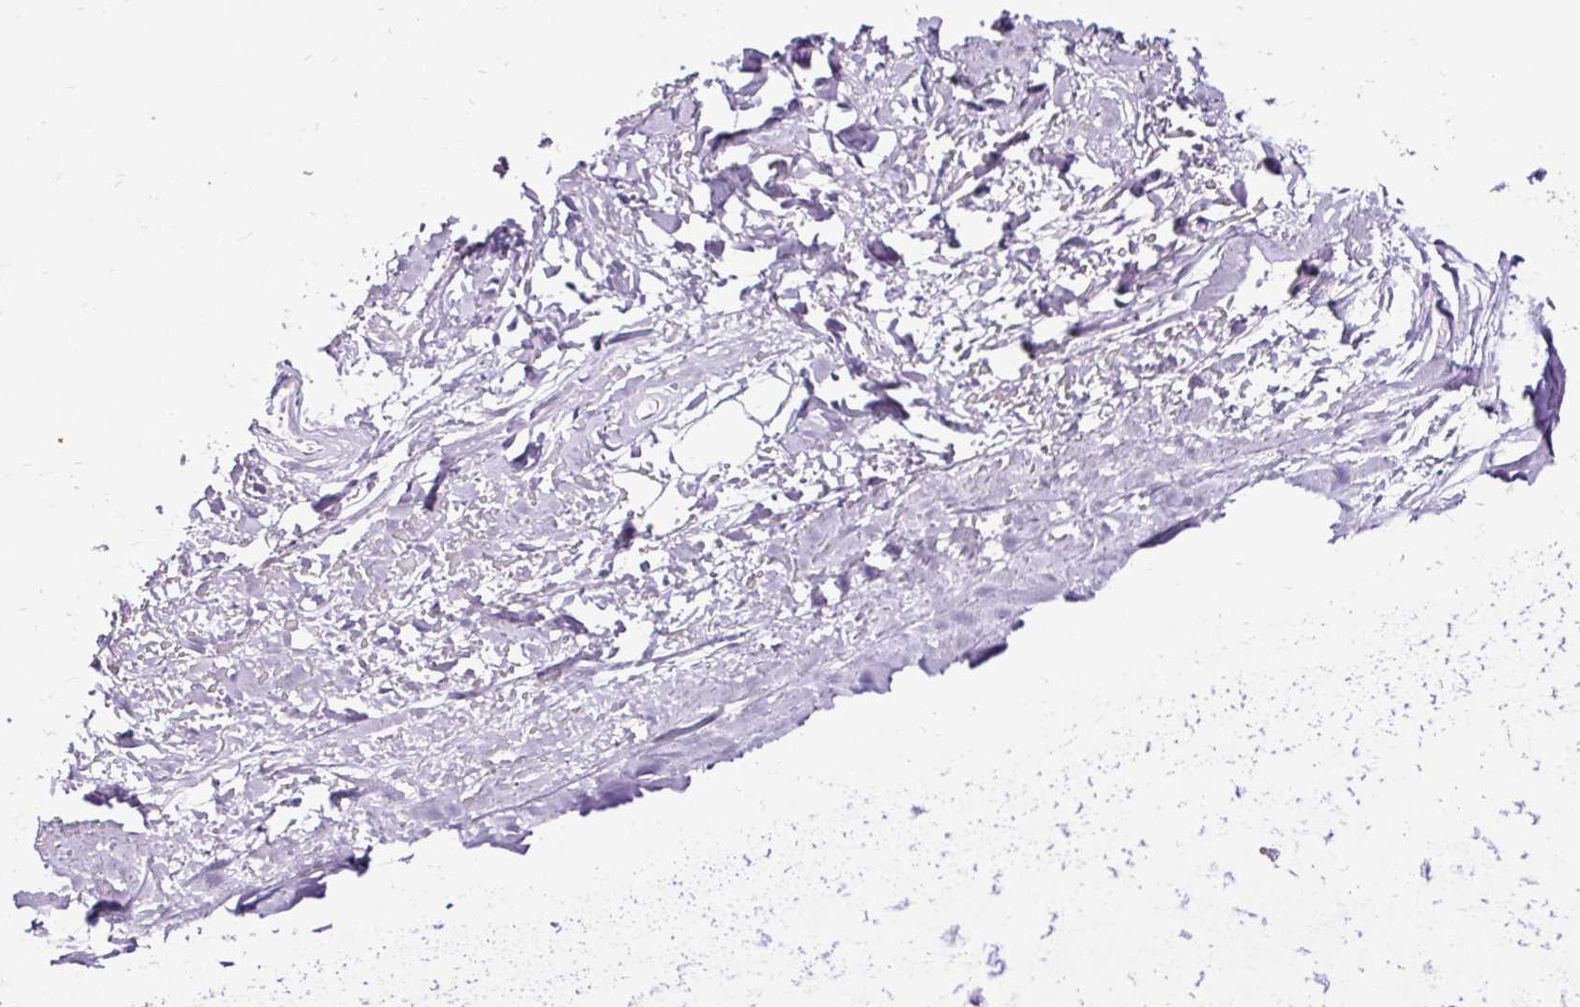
{"staining": {"intensity": "negative", "quantity": "none", "location": "none"}, "tissue": "adipose tissue", "cell_type": "Adipocytes", "image_type": "normal", "snomed": [{"axis": "morphology", "description": "Normal tissue, NOS"}, {"axis": "topography", "description": "Cartilage tissue"}], "caption": "Immunohistochemistry (IHC) photomicrograph of unremarkable adipose tissue: adipose tissue stained with DAB (3,3'-diaminobenzidine) displays no significant protein staining in adipocytes.", "gene": "SLC7A8", "patient": {"sex": "male", "age": 57}}